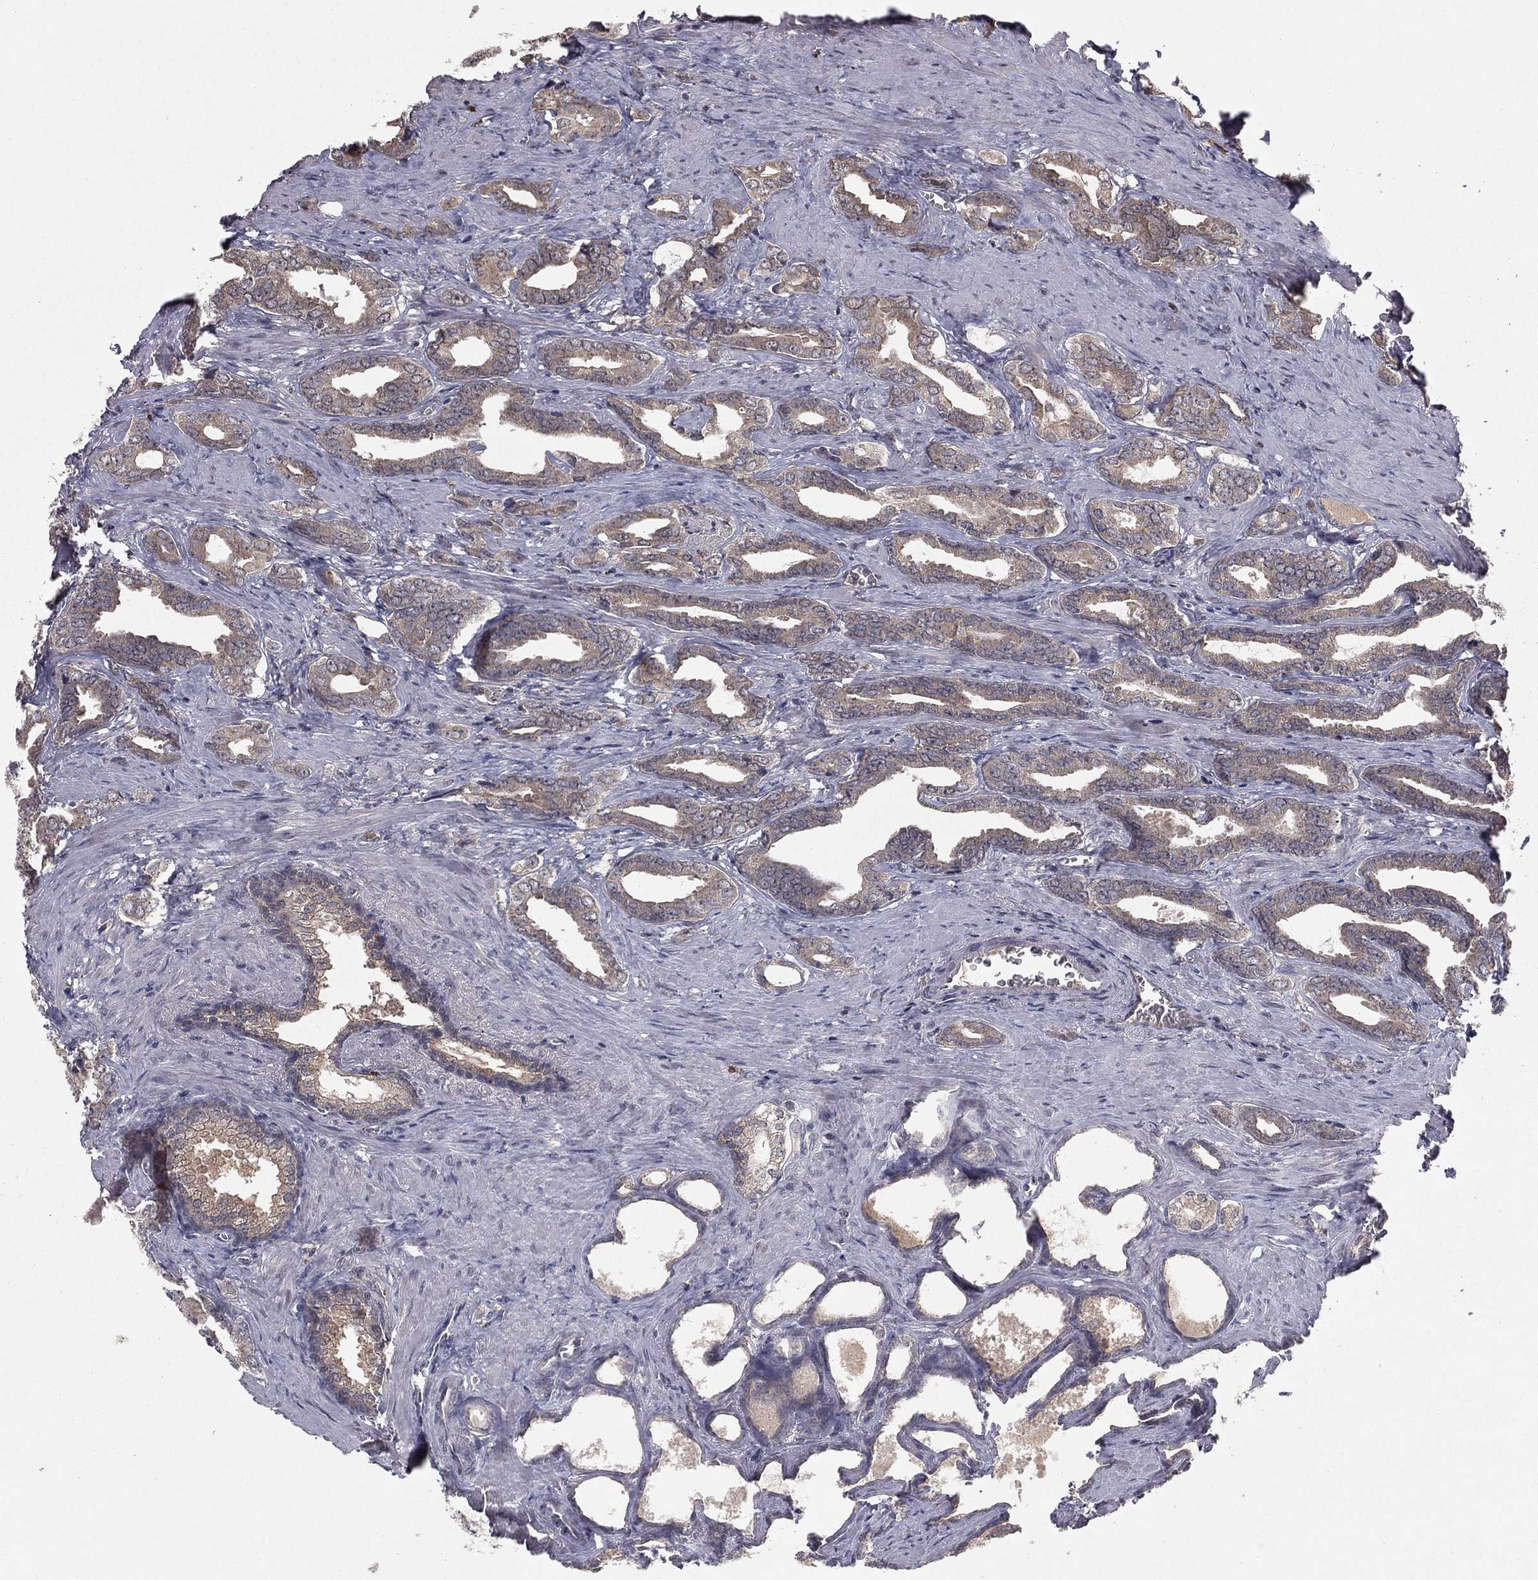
{"staining": {"intensity": "weak", "quantity": "25%-75%", "location": "cytoplasmic/membranous"}, "tissue": "prostate cancer", "cell_type": "Tumor cells", "image_type": "cancer", "snomed": [{"axis": "morphology", "description": "Adenocarcinoma, NOS"}, {"axis": "topography", "description": "Prostate"}], "caption": "A low amount of weak cytoplasmic/membranous positivity is appreciated in approximately 25%-75% of tumor cells in prostate cancer tissue.", "gene": "ZDHHC15", "patient": {"sex": "male", "age": 66}}